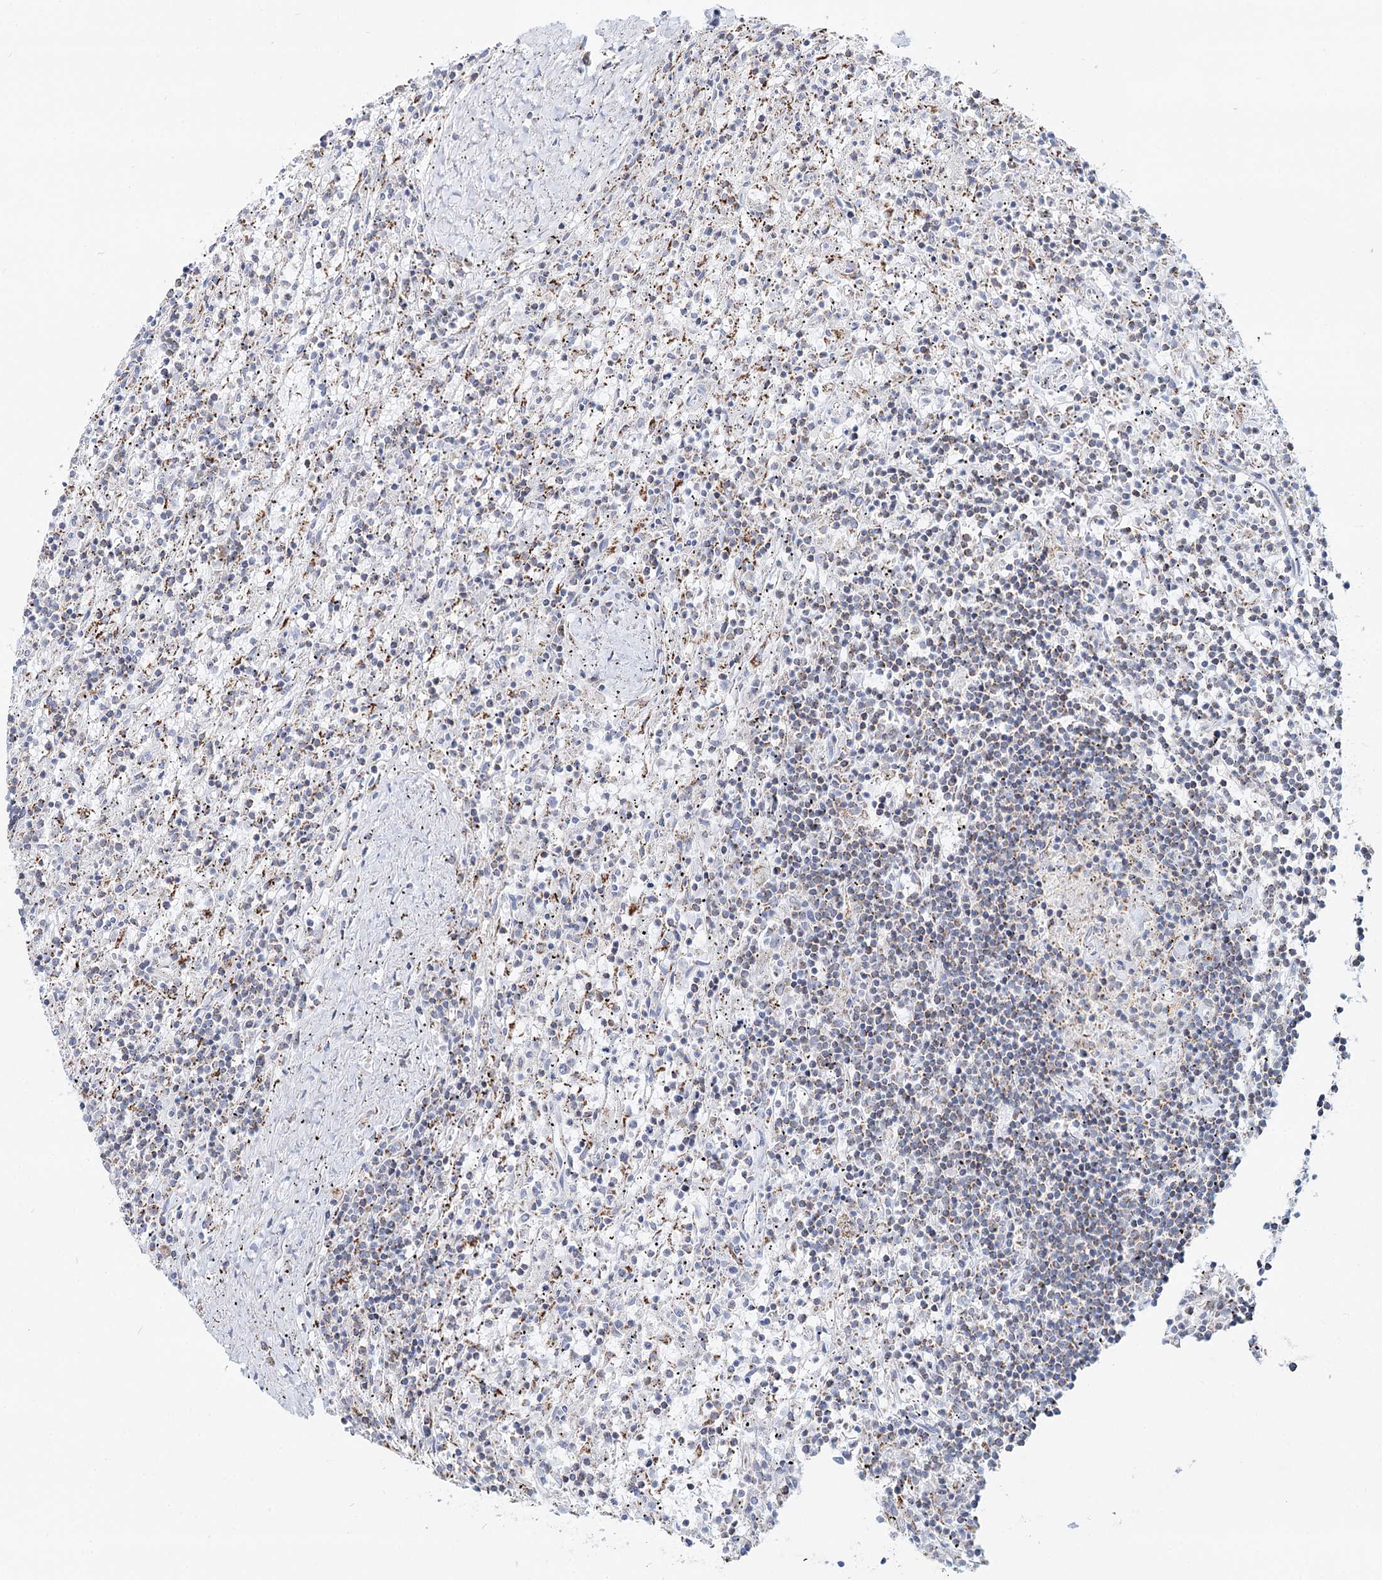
{"staining": {"intensity": "weak", "quantity": "<25%", "location": "cytoplasmic/membranous"}, "tissue": "lymphoma", "cell_type": "Tumor cells", "image_type": "cancer", "snomed": [{"axis": "morphology", "description": "Malignant lymphoma, non-Hodgkin's type, Low grade"}, {"axis": "topography", "description": "Spleen"}], "caption": "High magnification brightfield microscopy of malignant lymphoma, non-Hodgkin's type (low-grade) stained with DAB (3,3'-diaminobenzidine) (brown) and counterstained with hematoxylin (blue): tumor cells show no significant expression.", "gene": "MCCC2", "patient": {"sex": "male", "age": 76}}